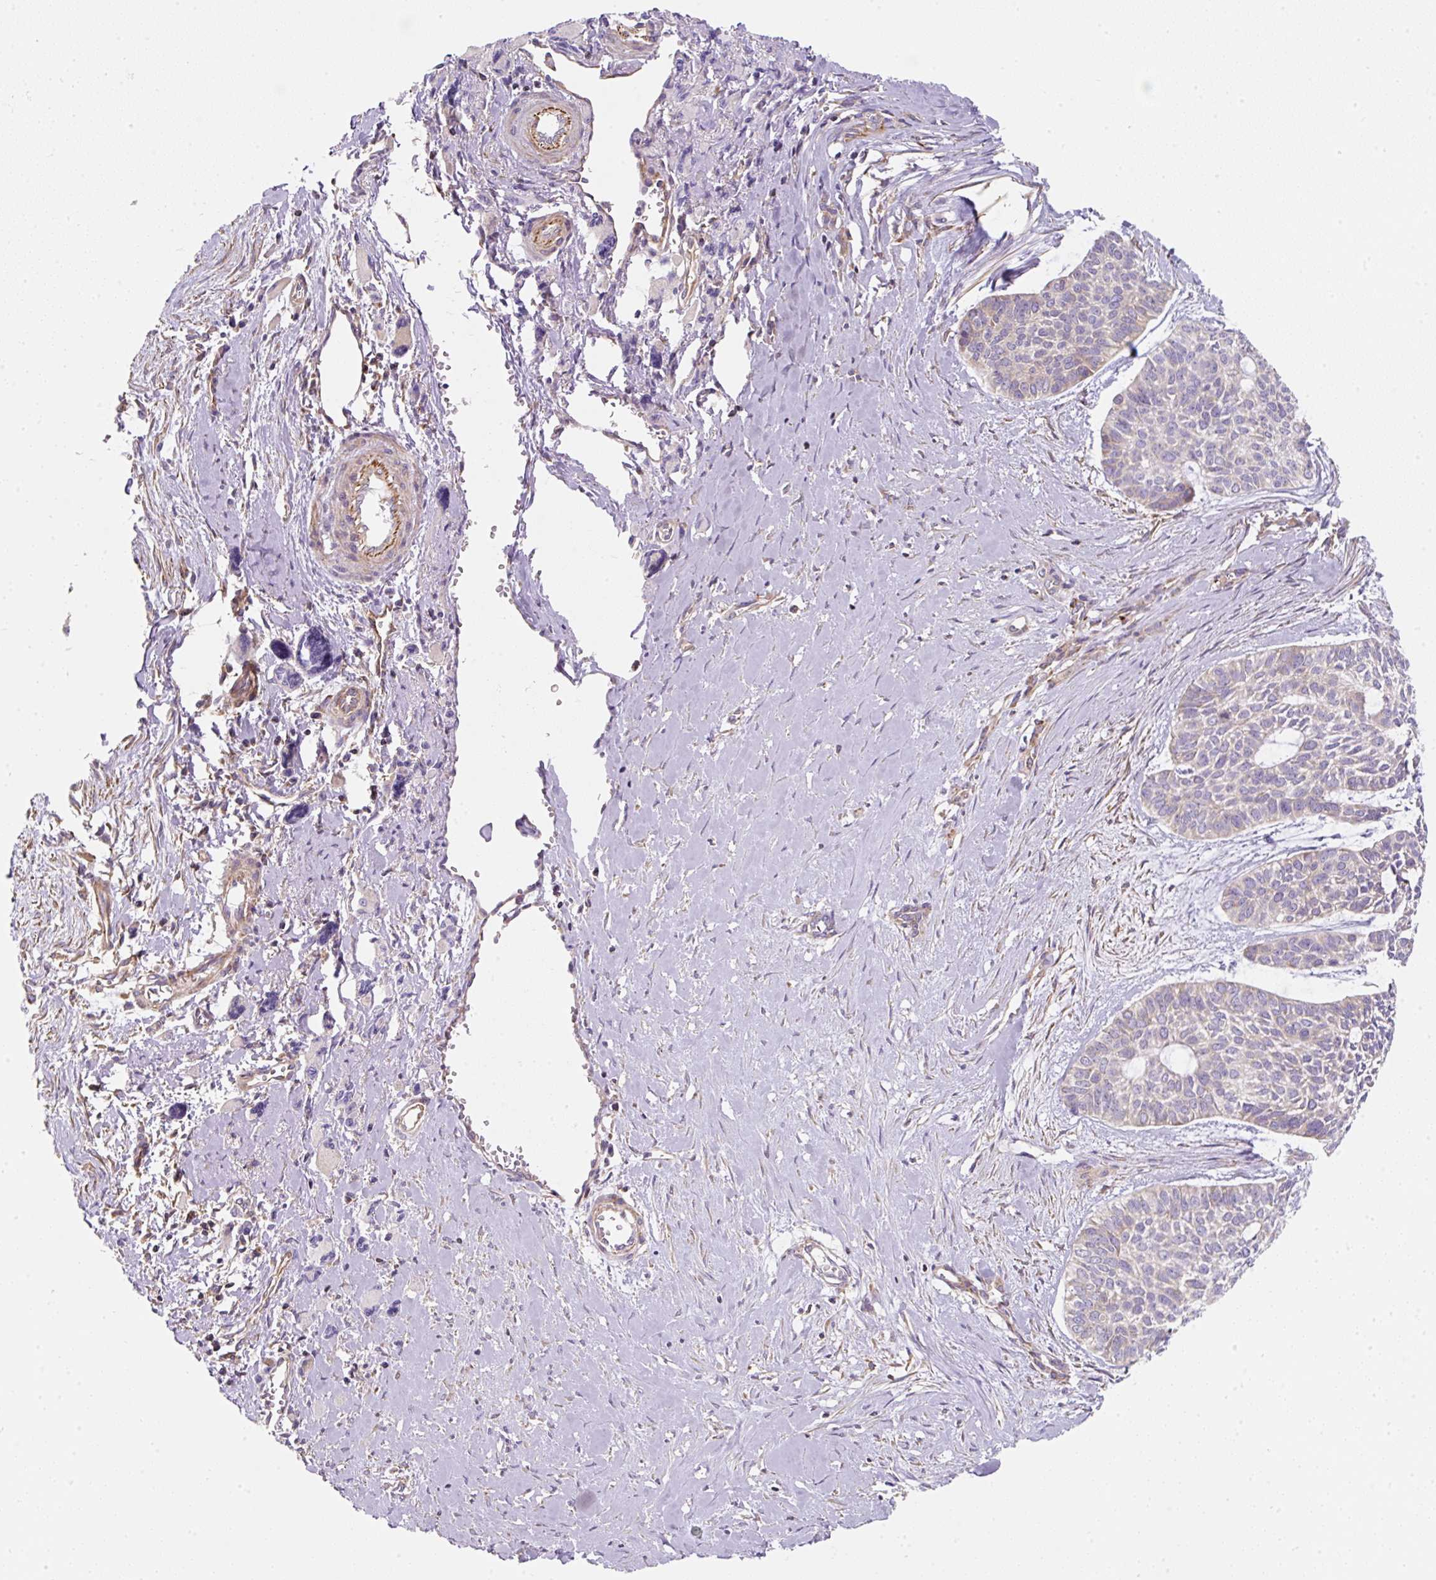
{"staining": {"intensity": "weak", "quantity": "25%-75%", "location": "cytoplasmic/membranous"}, "tissue": "skin cancer", "cell_type": "Tumor cells", "image_type": "cancer", "snomed": [{"axis": "morphology", "description": "Basal cell carcinoma"}, {"axis": "topography", "description": "Skin"}], "caption": "Protein expression analysis of human skin cancer reveals weak cytoplasmic/membranous positivity in about 25%-75% of tumor cells. The protein is shown in brown color, while the nuclei are stained blue.", "gene": "ERAP2", "patient": {"sex": "female", "age": 64}}